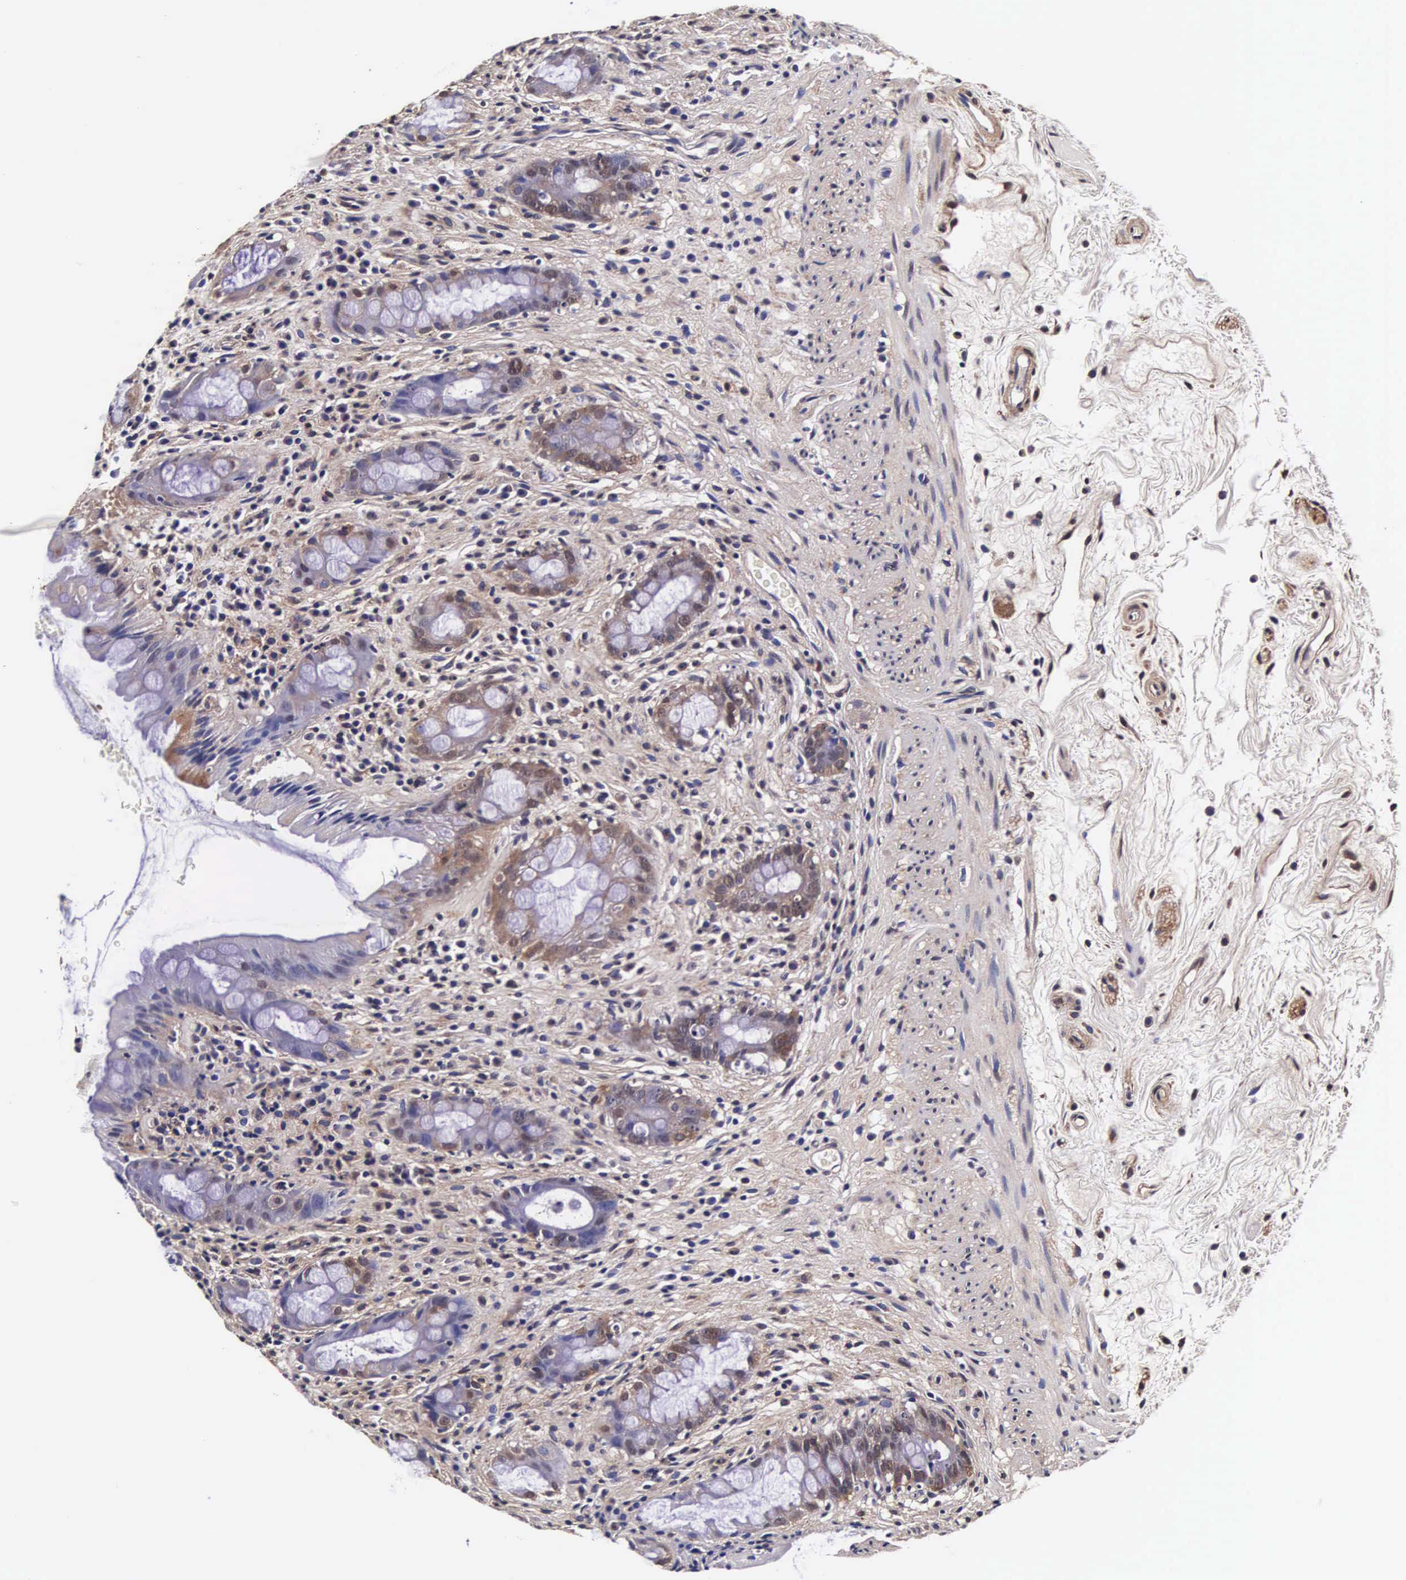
{"staining": {"intensity": "weak", "quantity": "25%-75%", "location": "cytoplasmic/membranous,nuclear"}, "tissue": "rectum", "cell_type": "Glandular cells", "image_type": "normal", "snomed": [{"axis": "morphology", "description": "Normal tissue, NOS"}, {"axis": "topography", "description": "Rectum"}], "caption": "DAB (3,3'-diaminobenzidine) immunohistochemical staining of unremarkable human rectum shows weak cytoplasmic/membranous,nuclear protein expression in approximately 25%-75% of glandular cells.", "gene": "TECPR2", "patient": {"sex": "female", "age": 60}}